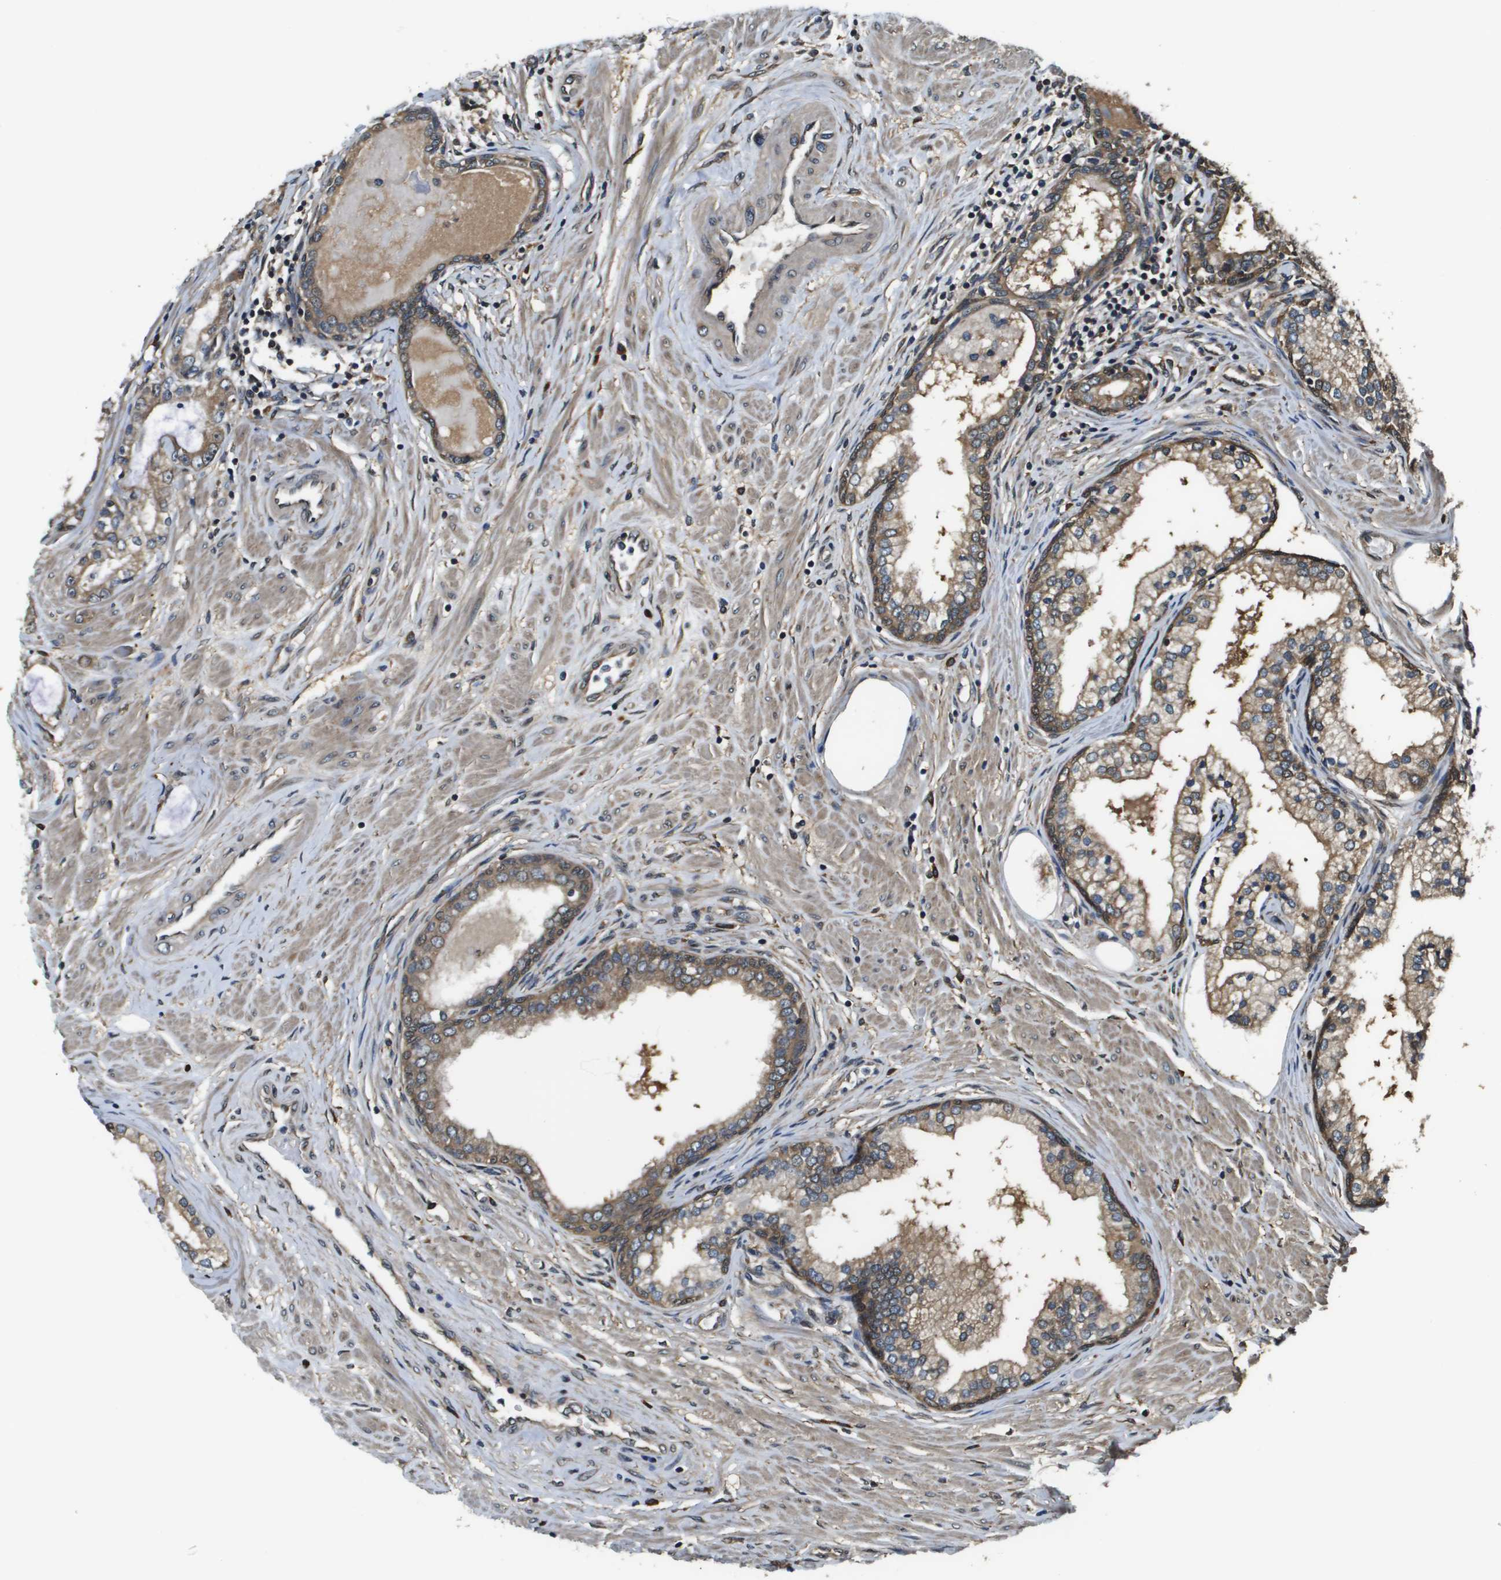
{"staining": {"intensity": "moderate", "quantity": ">75%", "location": "cytoplasmic/membranous"}, "tissue": "prostate cancer", "cell_type": "Tumor cells", "image_type": "cancer", "snomed": [{"axis": "morphology", "description": "Adenocarcinoma, Low grade"}, {"axis": "topography", "description": "Prostate"}], "caption": "An image of human prostate cancer (adenocarcinoma (low-grade)) stained for a protein shows moderate cytoplasmic/membranous brown staining in tumor cells. The protein of interest is shown in brown color, while the nuclei are stained blue.", "gene": "SEC62", "patient": {"sex": "male", "age": 63}}